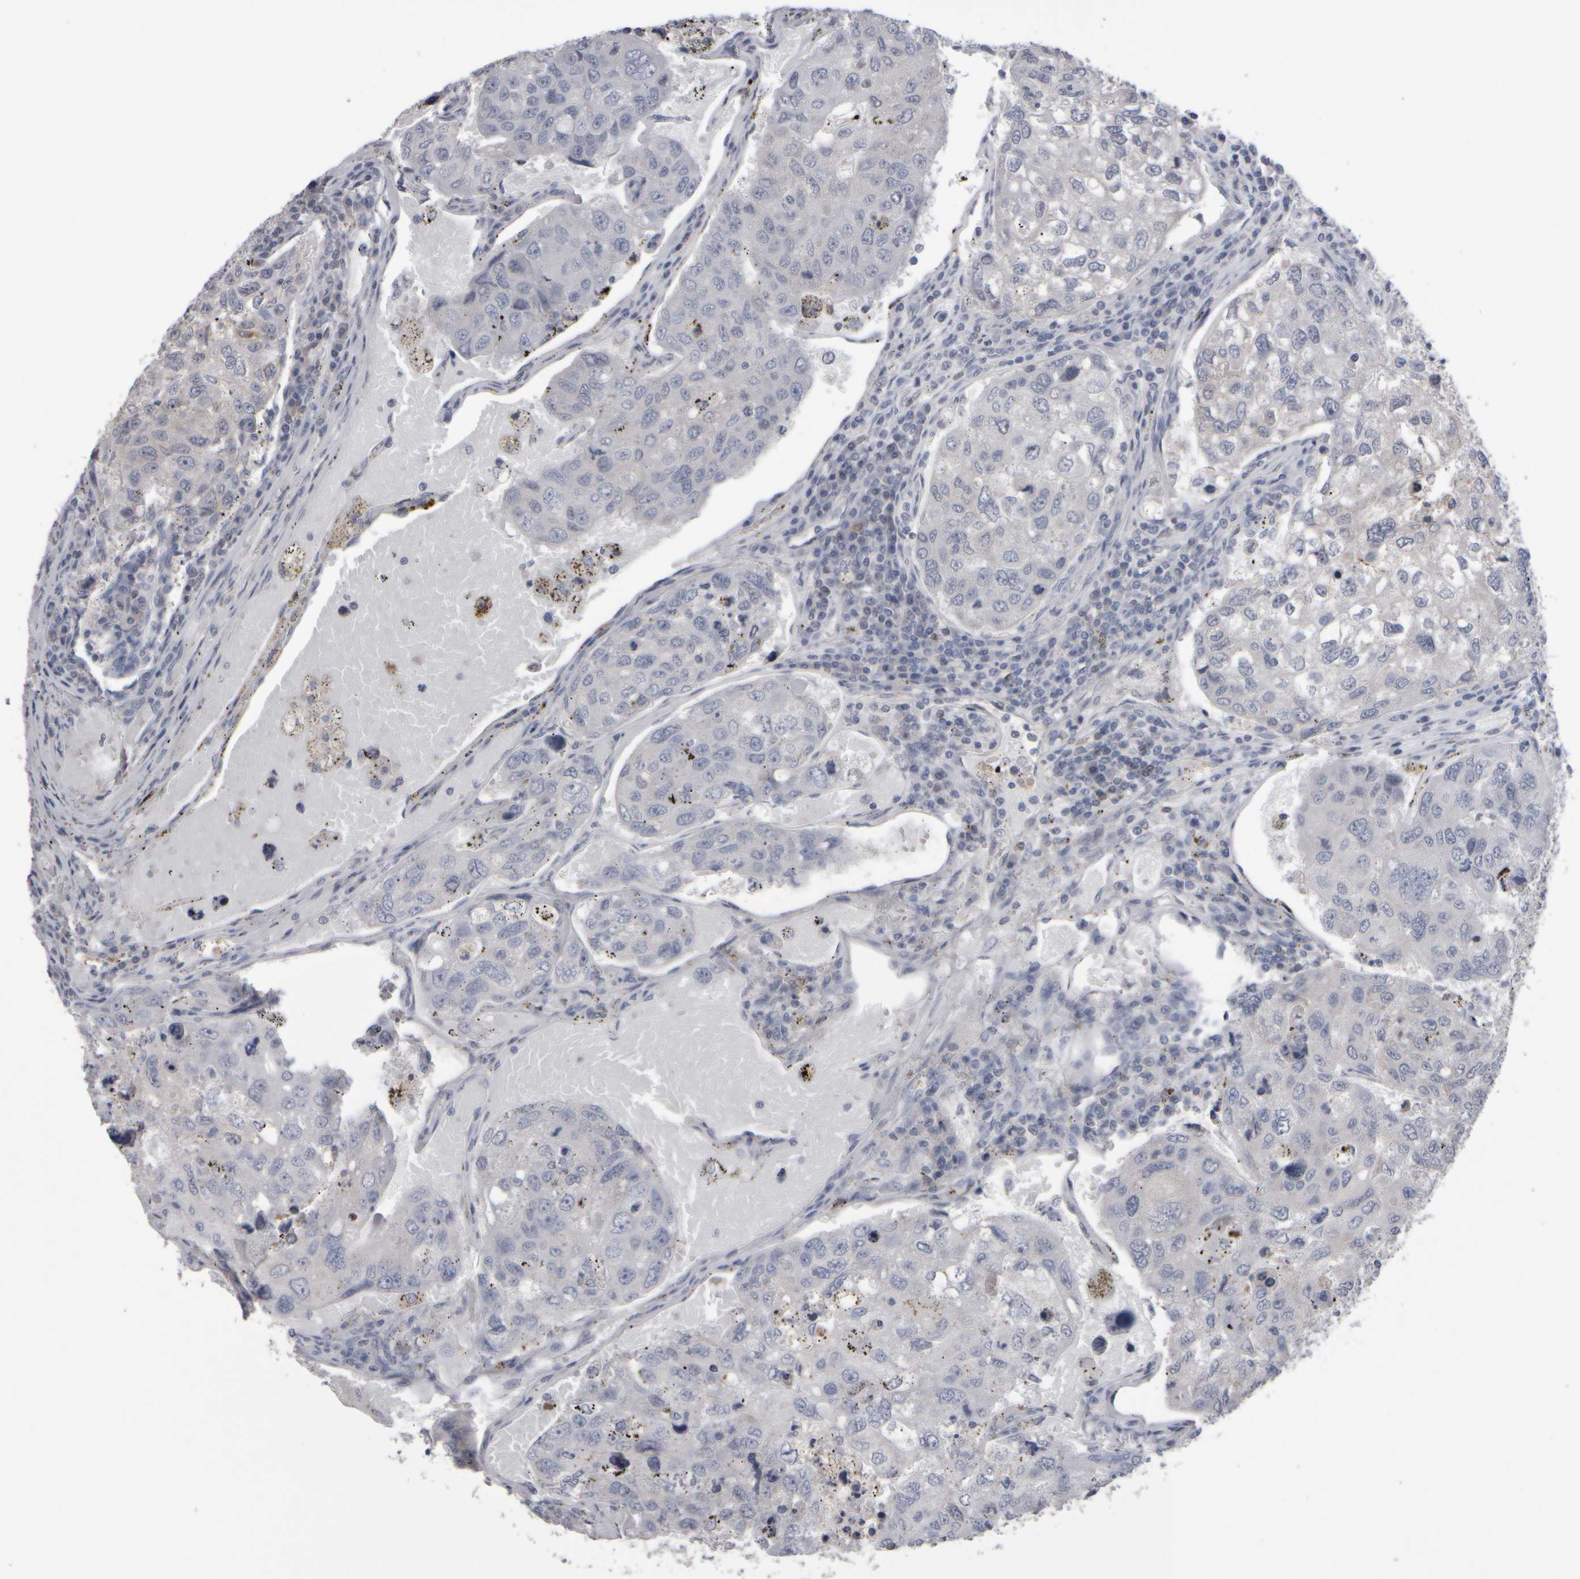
{"staining": {"intensity": "negative", "quantity": "none", "location": "none"}, "tissue": "urothelial cancer", "cell_type": "Tumor cells", "image_type": "cancer", "snomed": [{"axis": "morphology", "description": "Urothelial carcinoma, High grade"}, {"axis": "topography", "description": "Lymph node"}, {"axis": "topography", "description": "Urinary bladder"}], "caption": "This is an immunohistochemistry (IHC) image of urothelial cancer. There is no positivity in tumor cells.", "gene": "EPHX2", "patient": {"sex": "male", "age": 51}}